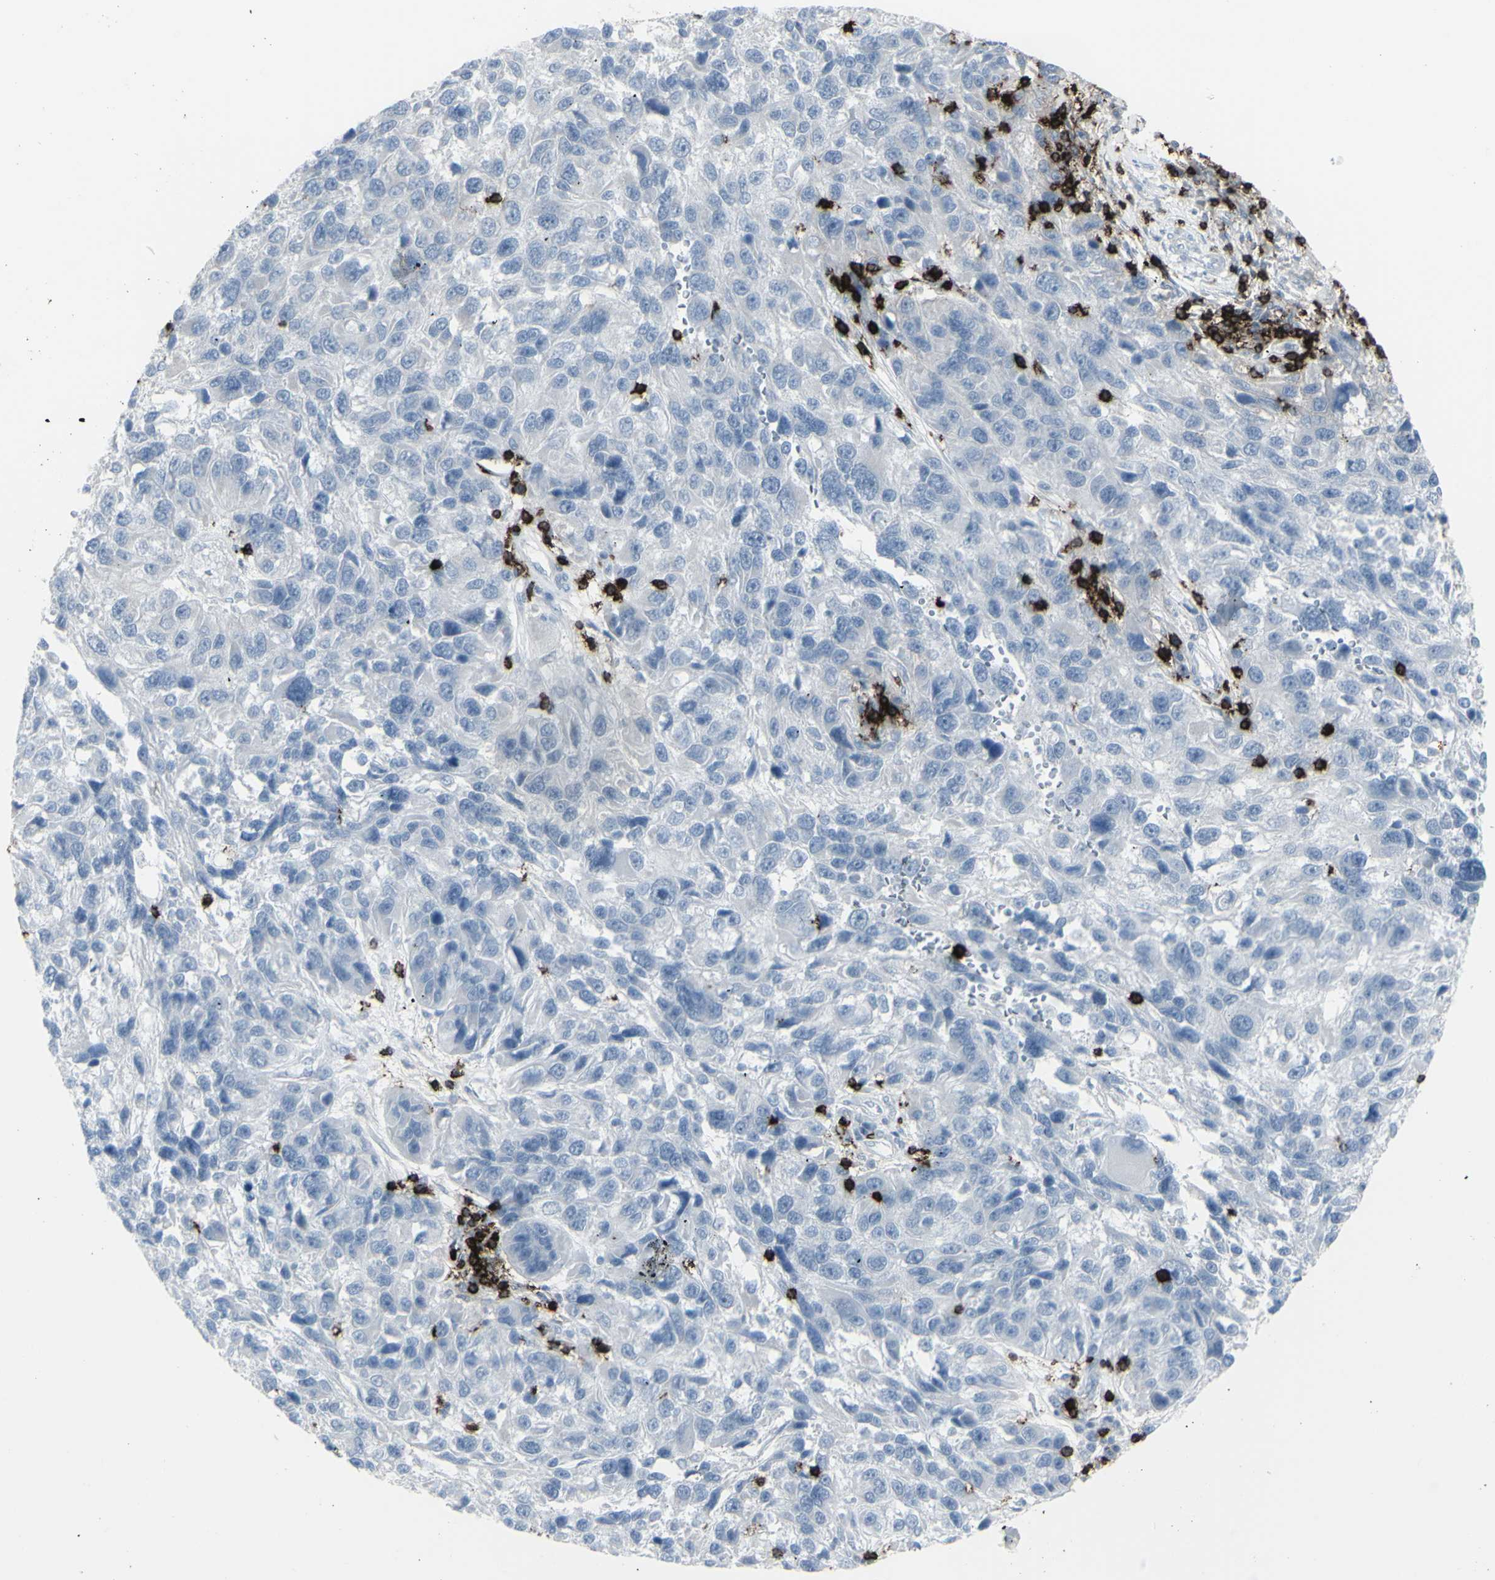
{"staining": {"intensity": "negative", "quantity": "none", "location": "none"}, "tissue": "melanoma", "cell_type": "Tumor cells", "image_type": "cancer", "snomed": [{"axis": "morphology", "description": "Malignant melanoma, NOS"}, {"axis": "topography", "description": "Skin"}], "caption": "Human melanoma stained for a protein using IHC shows no staining in tumor cells.", "gene": "CD247", "patient": {"sex": "male", "age": 53}}